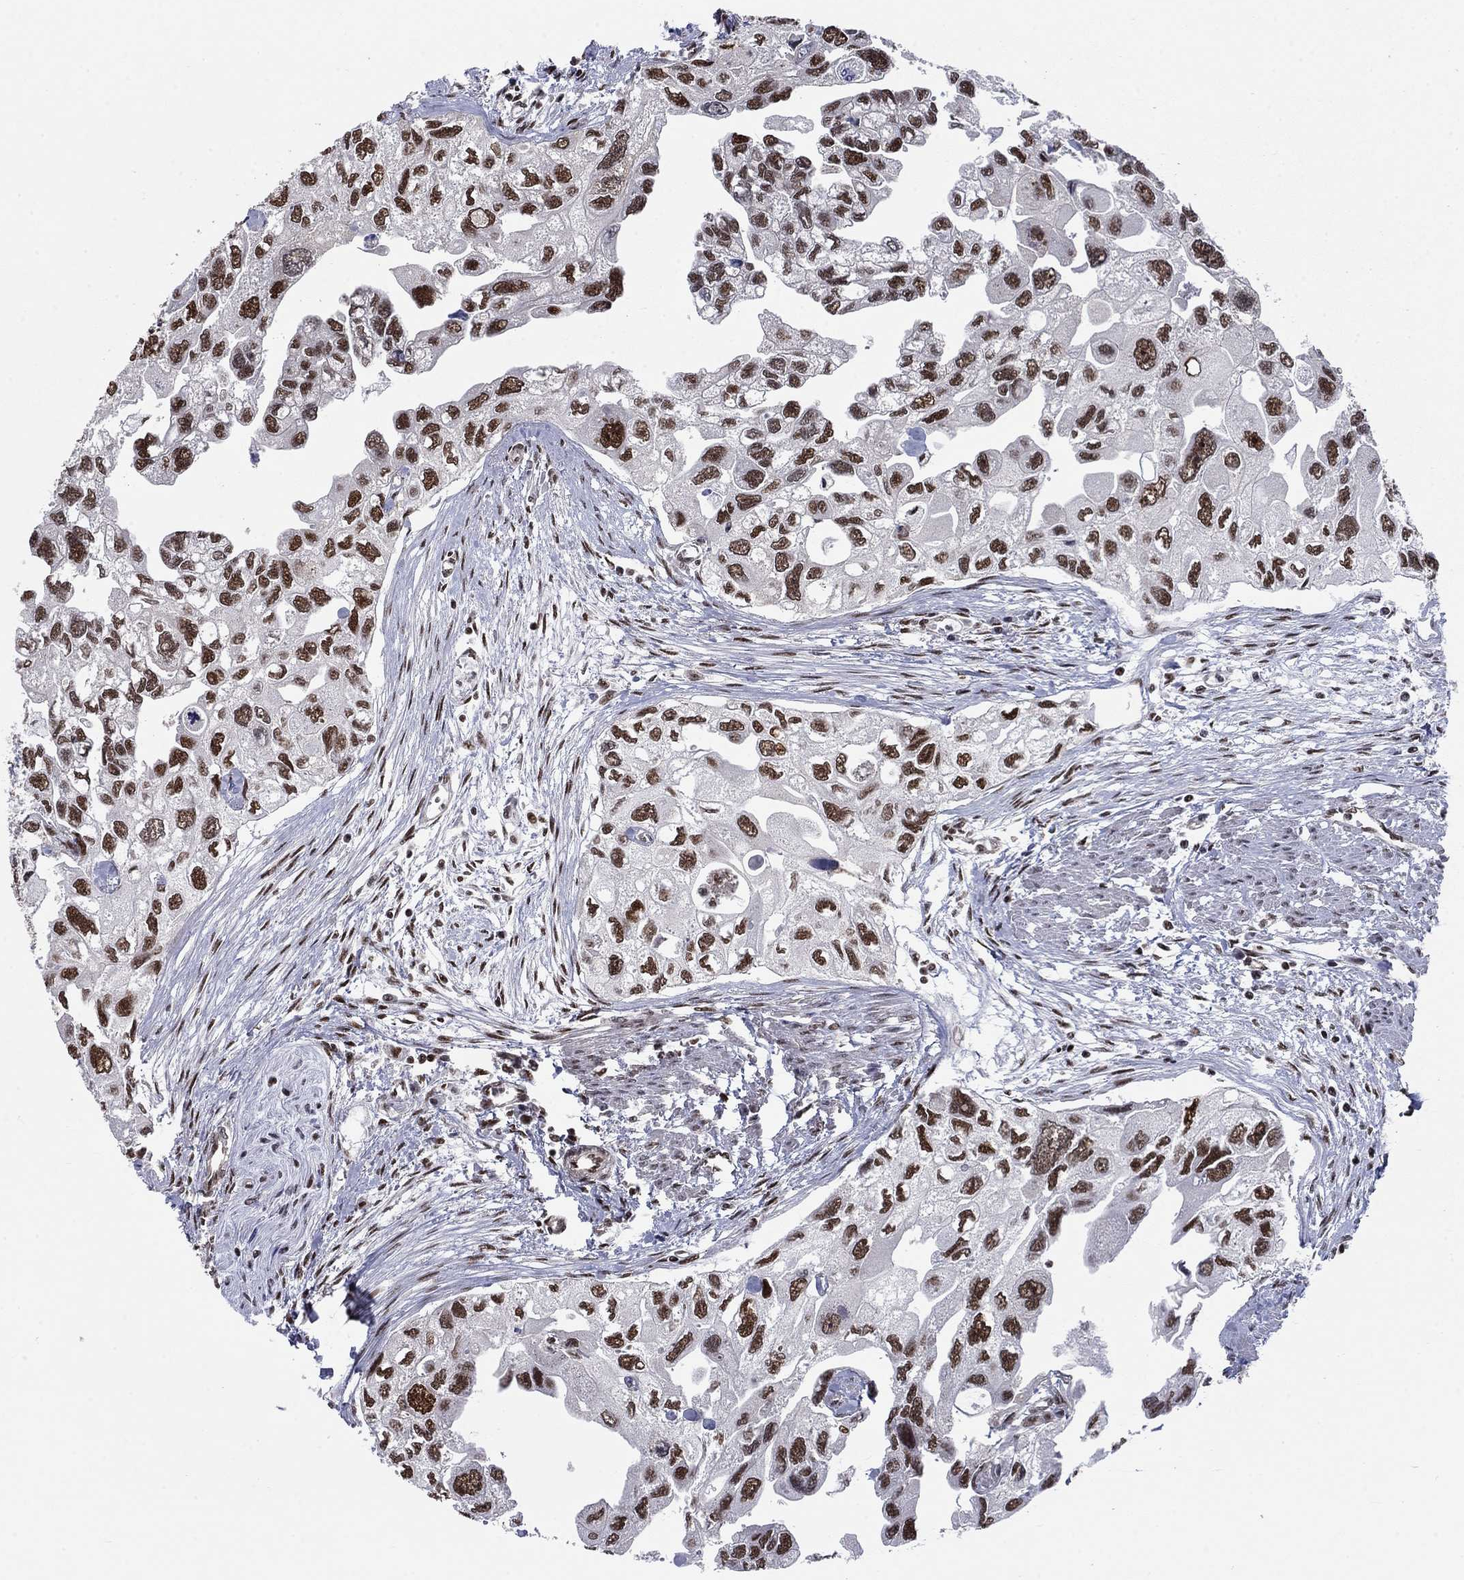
{"staining": {"intensity": "strong", "quantity": ">75%", "location": "nuclear"}, "tissue": "urothelial cancer", "cell_type": "Tumor cells", "image_type": "cancer", "snomed": [{"axis": "morphology", "description": "Urothelial carcinoma, High grade"}, {"axis": "topography", "description": "Urinary bladder"}], "caption": "A micrograph of human urothelial cancer stained for a protein exhibits strong nuclear brown staining in tumor cells.", "gene": "RPRD1B", "patient": {"sex": "male", "age": 59}}